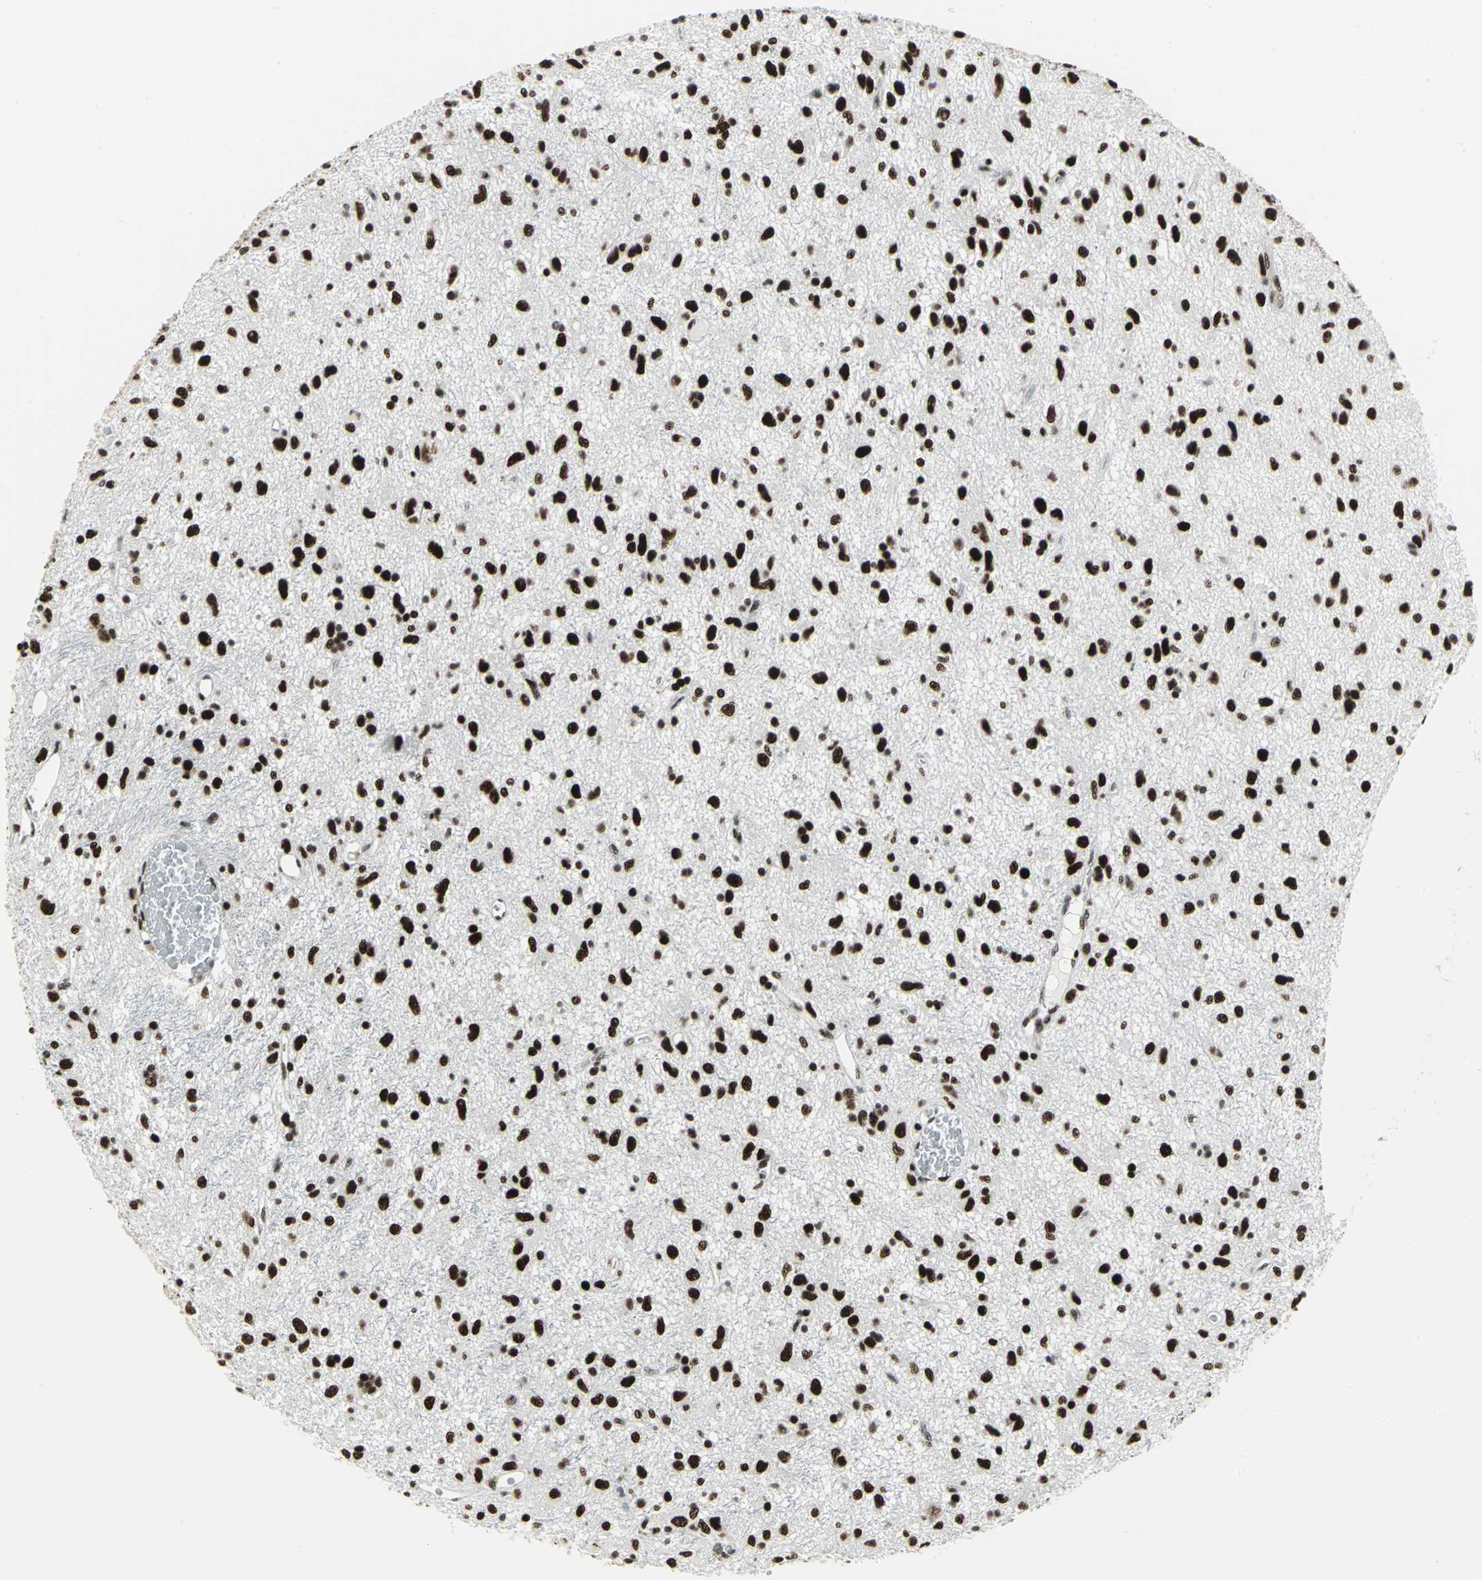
{"staining": {"intensity": "strong", "quantity": ">75%", "location": "nuclear"}, "tissue": "glioma", "cell_type": "Tumor cells", "image_type": "cancer", "snomed": [{"axis": "morphology", "description": "Glioma, malignant, Low grade"}, {"axis": "topography", "description": "Brain"}], "caption": "This is an image of immunohistochemistry (IHC) staining of malignant glioma (low-grade), which shows strong staining in the nuclear of tumor cells.", "gene": "SMARCA4", "patient": {"sex": "male", "age": 77}}